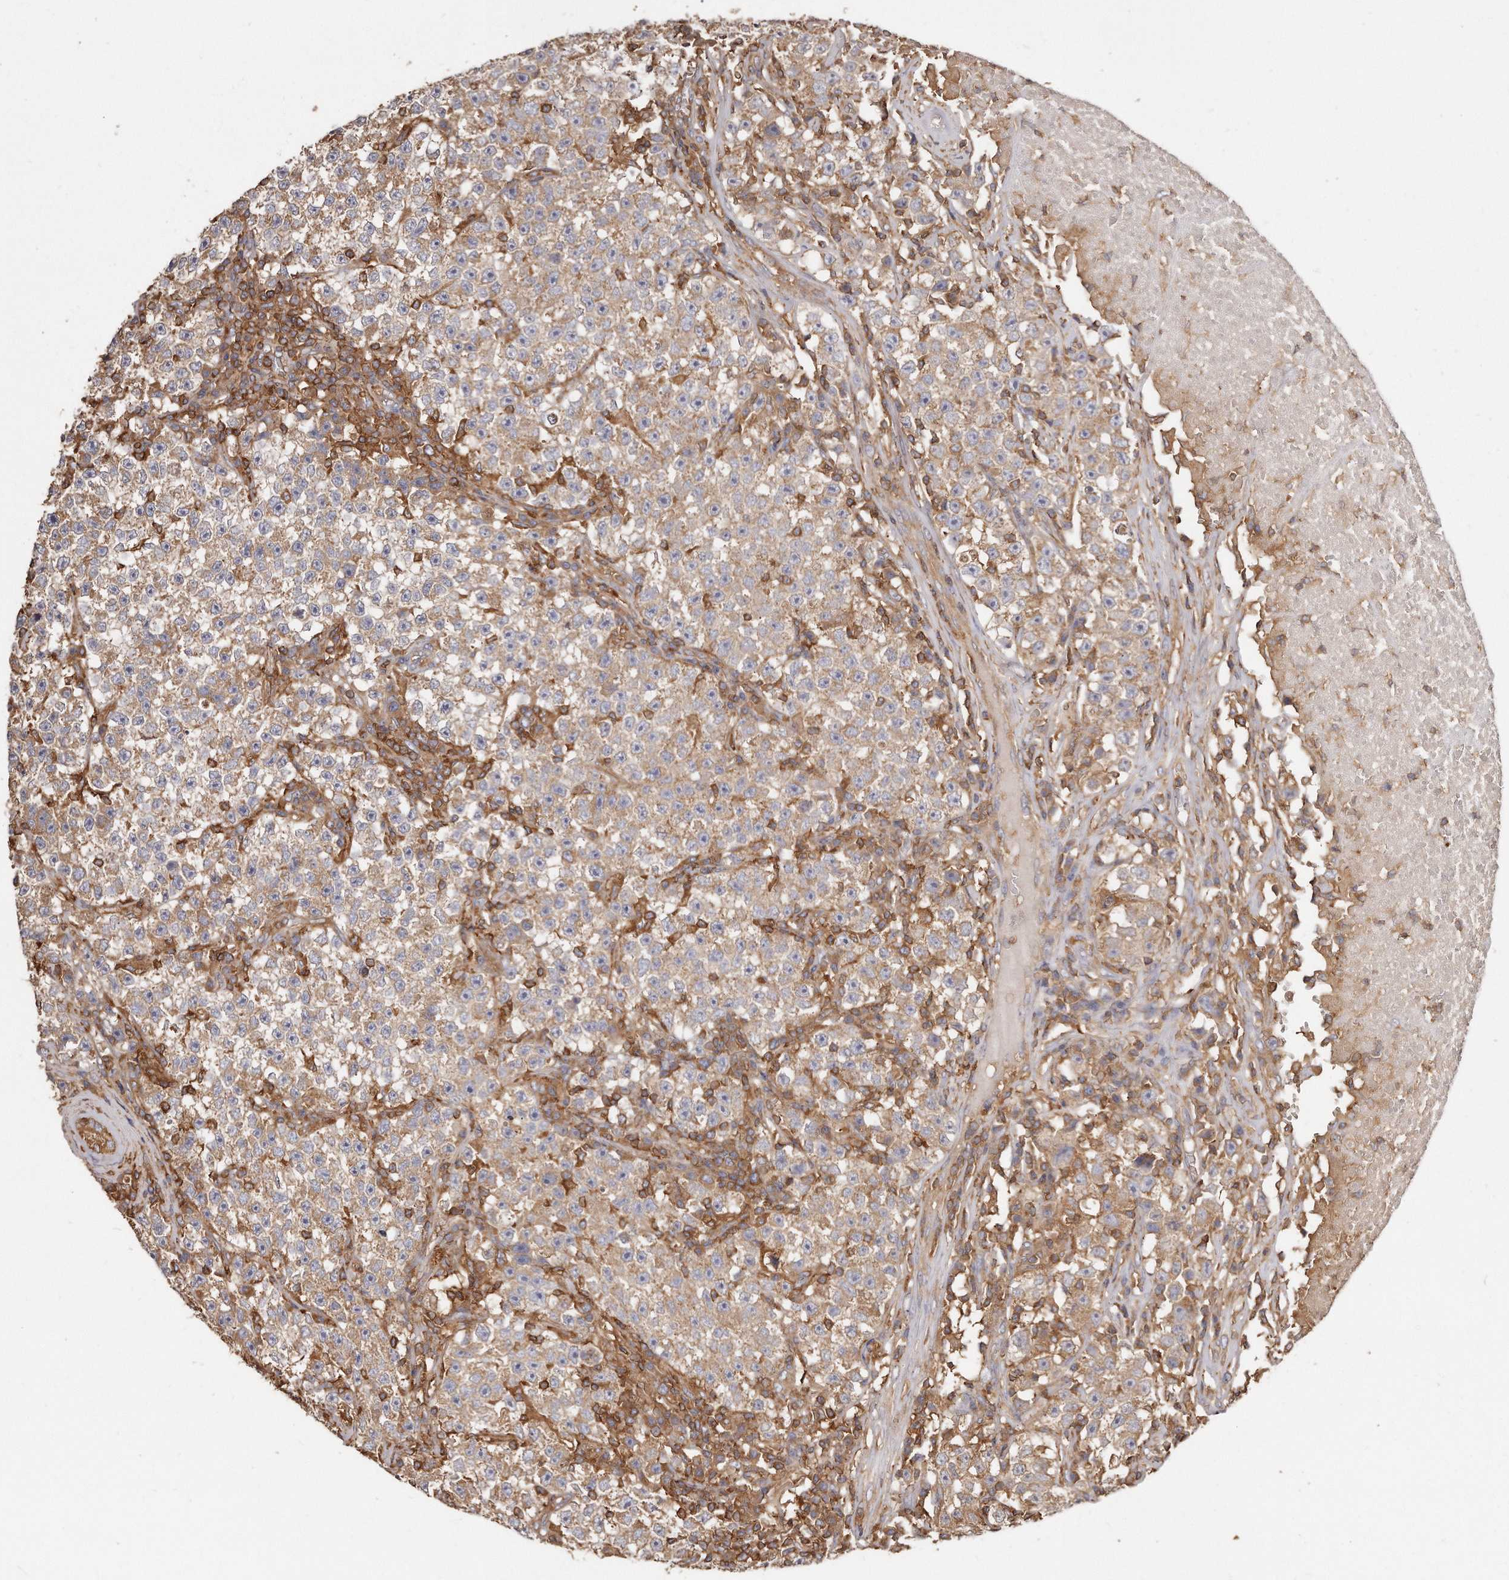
{"staining": {"intensity": "weak", "quantity": ">75%", "location": "cytoplasmic/membranous"}, "tissue": "testis cancer", "cell_type": "Tumor cells", "image_type": "cancer", "snomed": [{"axis": "morphology", "description": "Seminoma, NOS"}, {"axis": "topography", "description": "Testis"}], "caption": "The micrograph shows a brown stain indicating the presence of a protein in the cytoplasmic/membranous of tumor cells in testis seminoma.", "gene": "CAP1", "patient": {"sex": "male", "age": 22}}